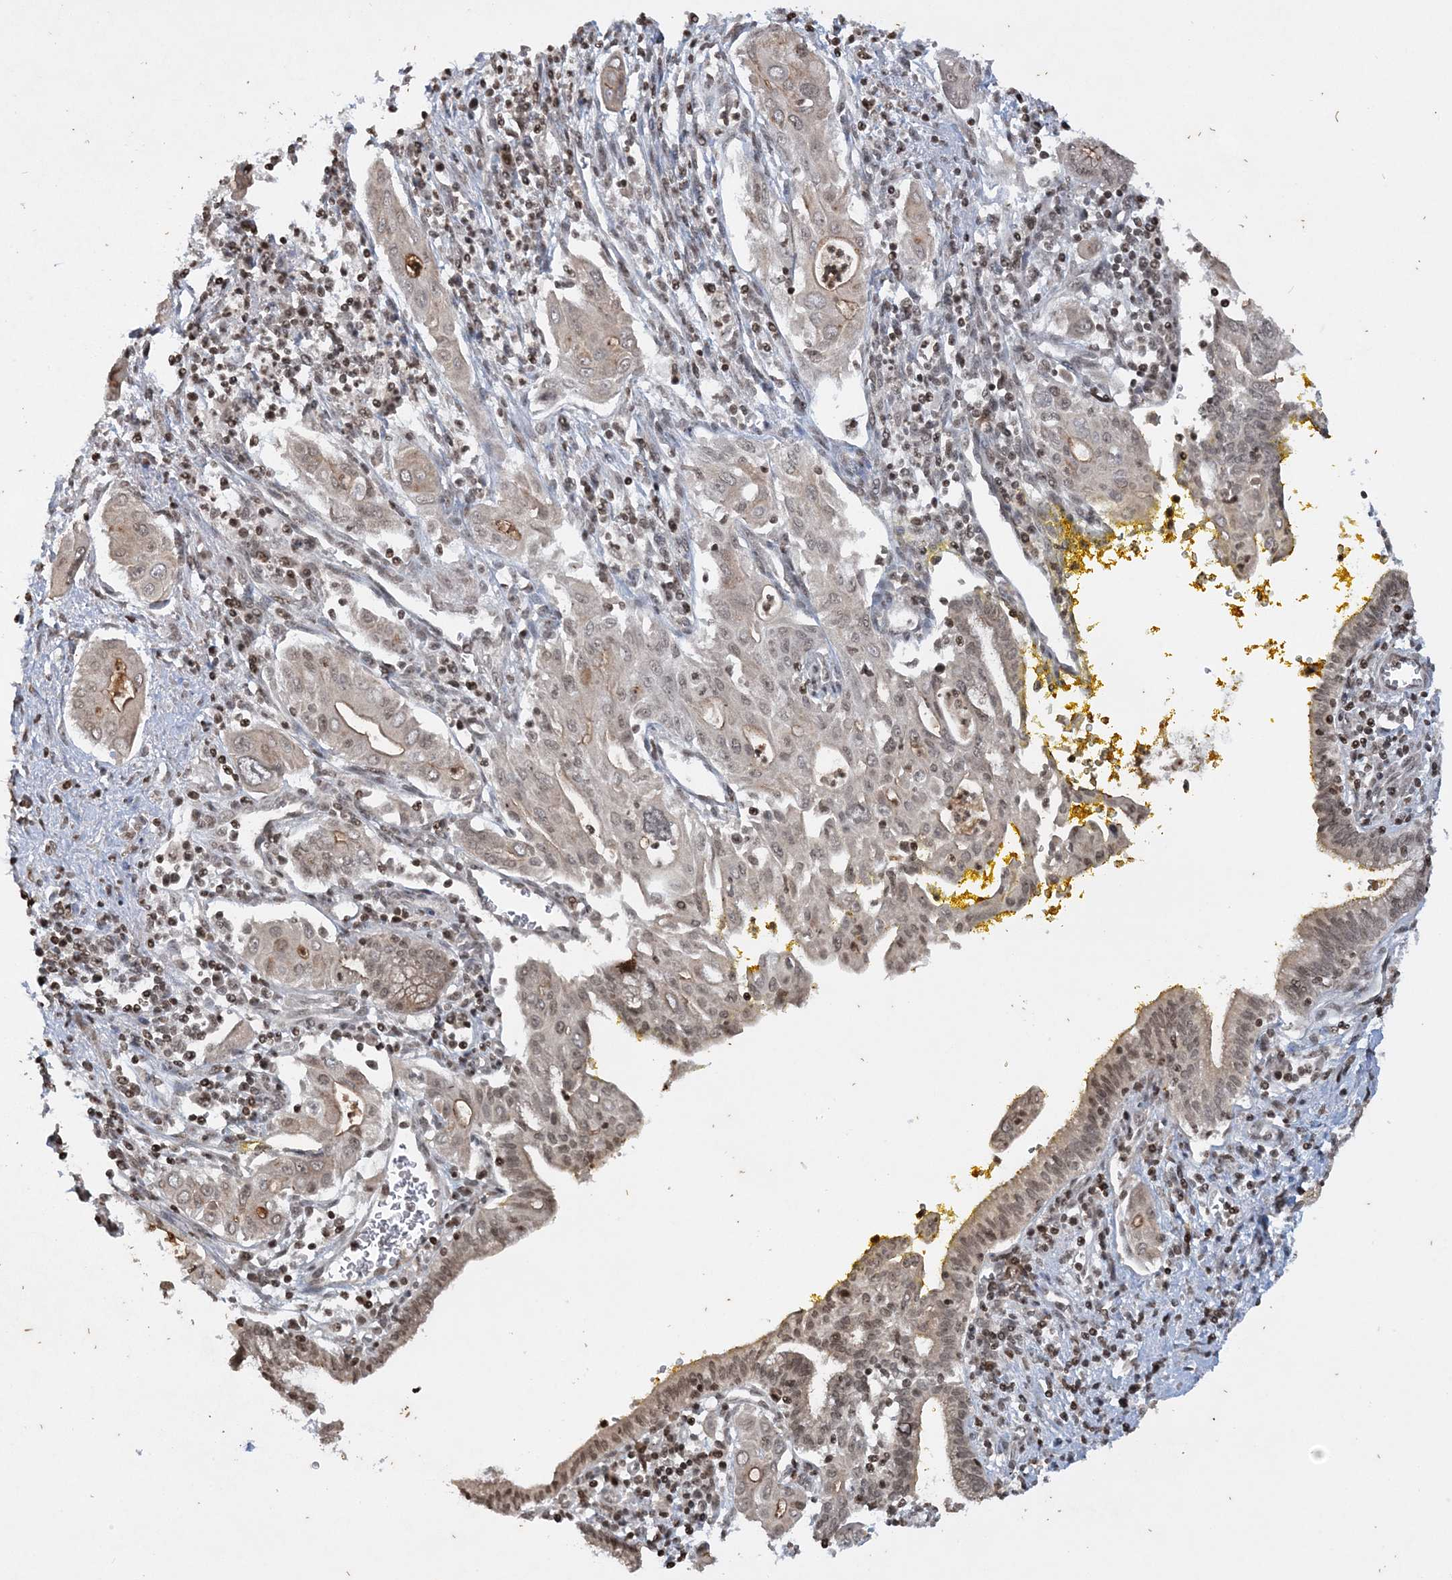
{"staining": {"intensity": "weak", "quantity": "25%-75%", "location": "cytoplasmic/membranous,nuclear"}, "tissue": "pancreatic cancer", "cell_type": "Tumor cells", "image_type": "cancer", "snomed": [{"axis": "morphology", "description": "Adenocarcinoma, NOS"}, {"axis": "topography", "description": "Pancreas"}], "caption": "The immunohistochemical stain highlights weak cytoplasmic/membranous and nuclear positivity in tumor cells of adenocarcinoma (pancreatic) tissue.", "gene": "NEDD9", "patient": {"sex": "male", "age": 58}}